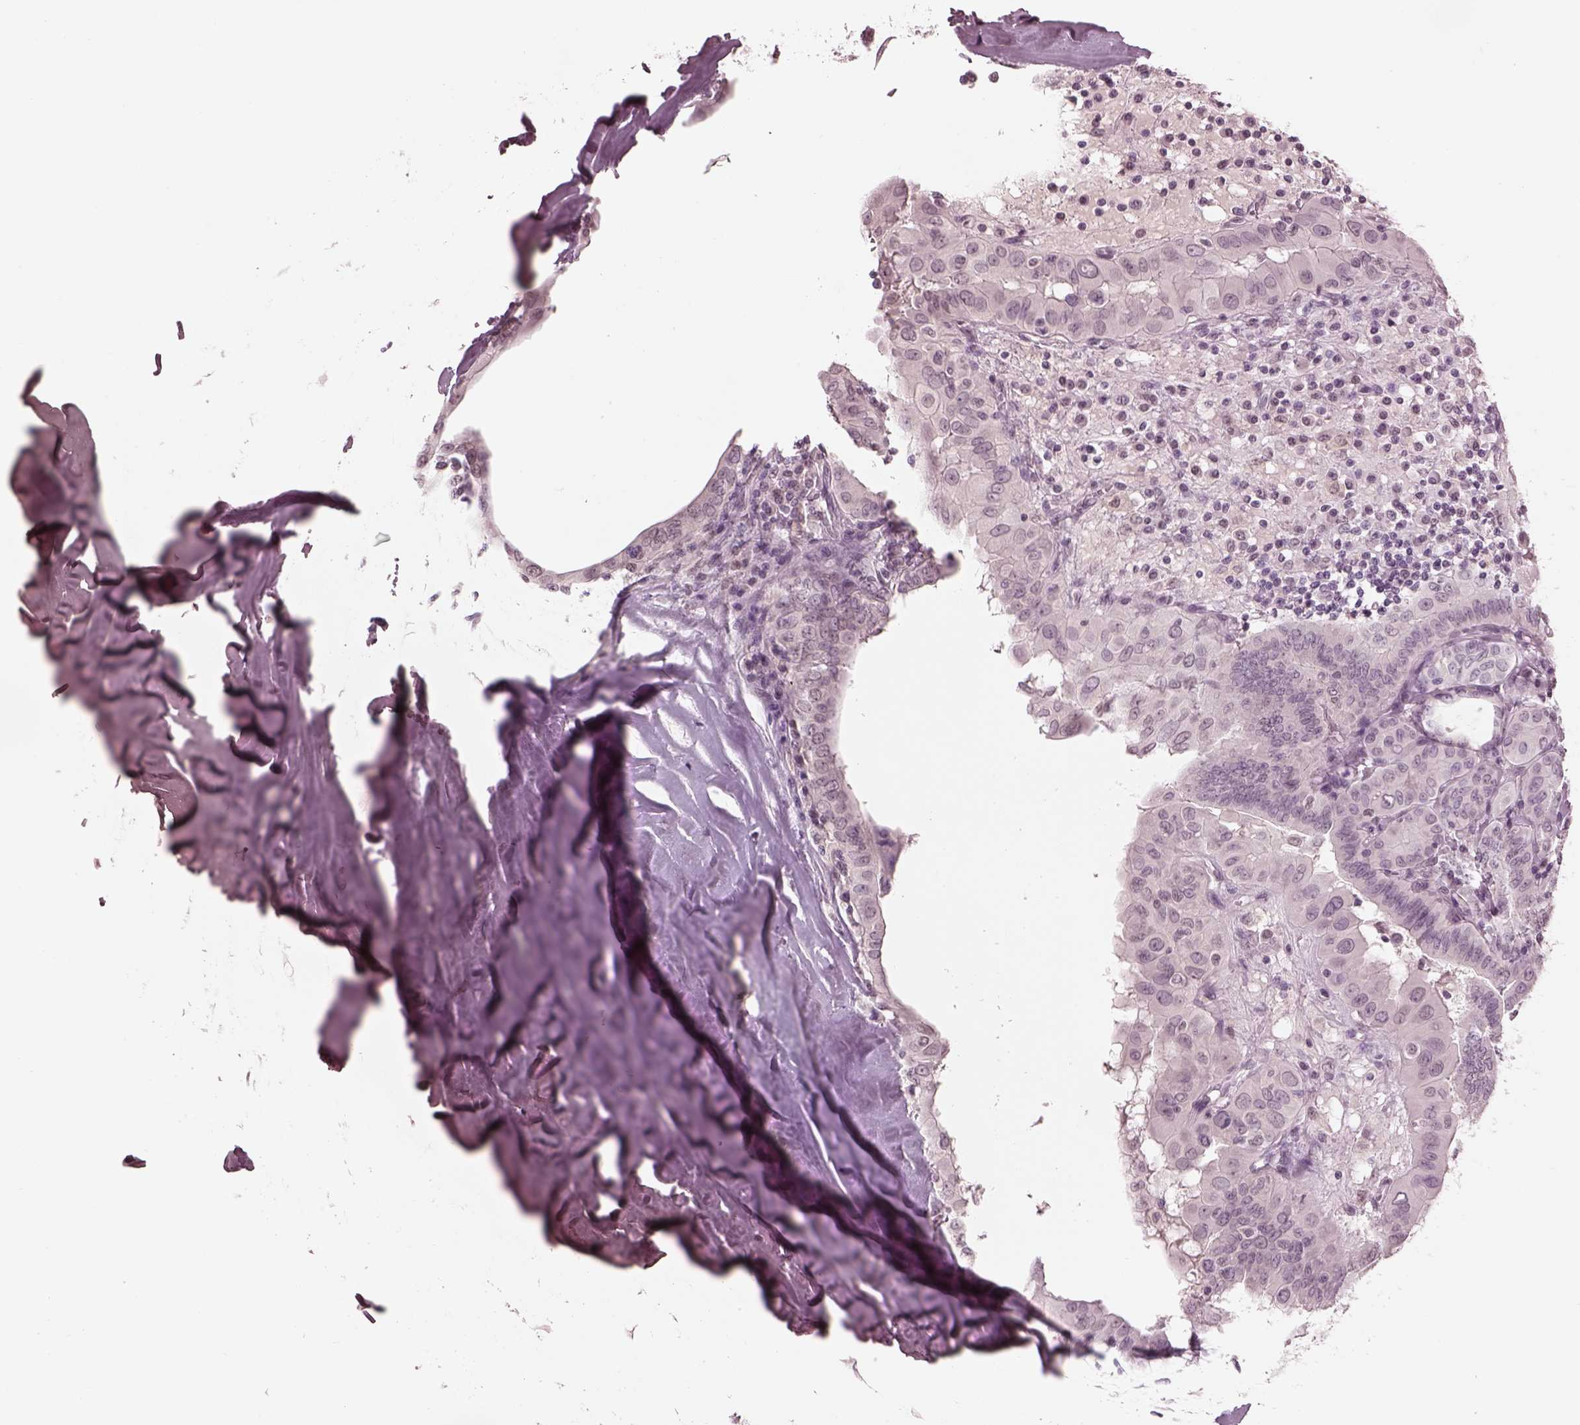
{"staining": {"intensity": "negative", "quantity": "none", "location": "none"}, "tissue": "thyroid cancer", "cell_type": "Tumor cells", "image_type": "cancer", "snomed": [{"axis": "morphology", "description": "Papillary adenocarcinoma, NOS"}, {"axis": "topography", "description": "Thyroid gland"}], "caption": "Image shows no protein expression in tumor cells of thyroid papillary adenocarcinoma tissue.", "gene": "GARIN4", "patient": {"sex": "female", "age": 37}}